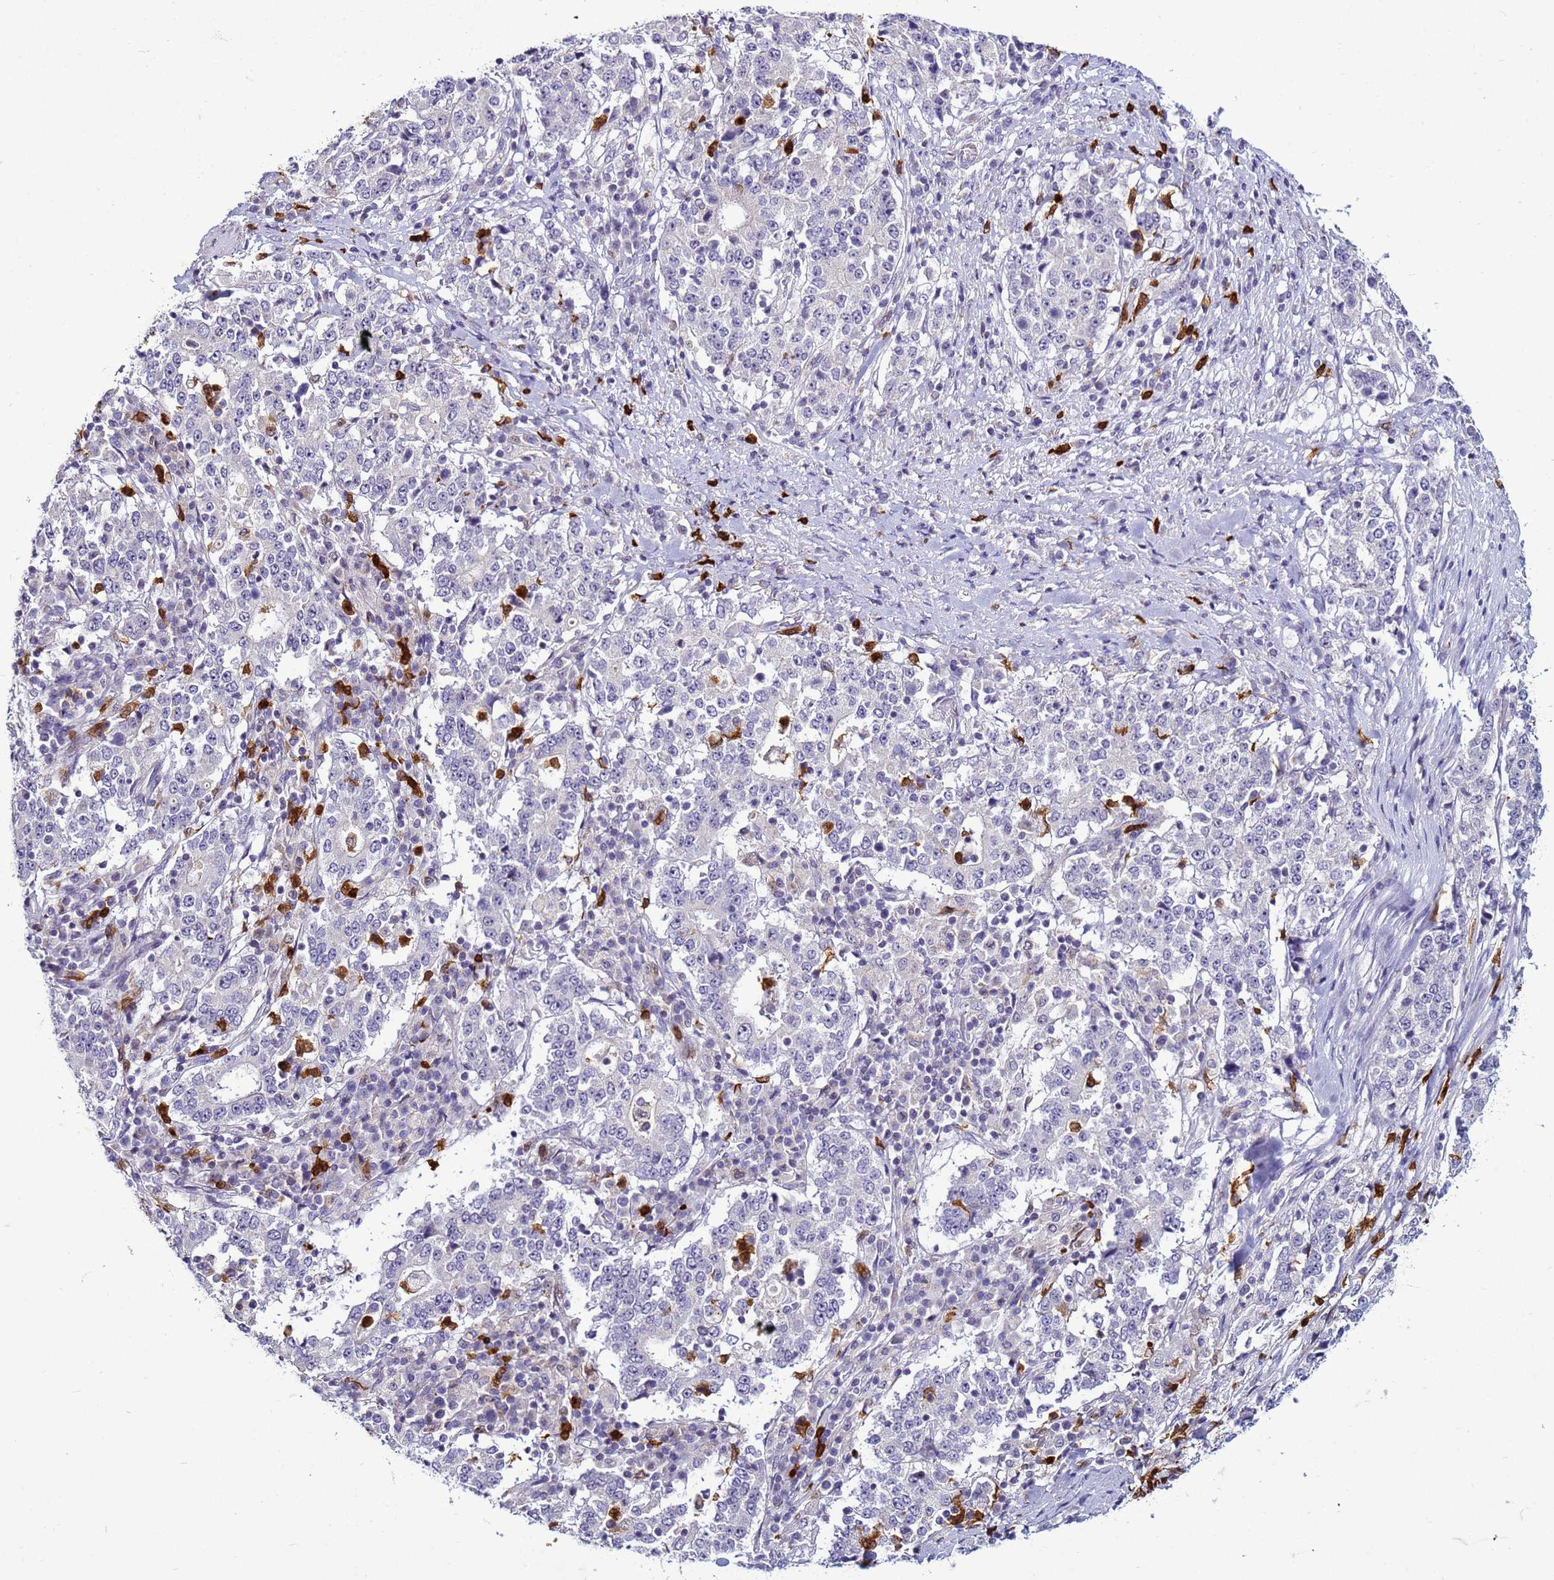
{"staining": {"intensity": "negative", "quantity": "none", "location": "none"}, "tissue": "stomach cancer", "cell_type": "Tumor cells", "image_type": "cancer", "snomed": [{"axis": "morphology", "description": "Adenocarcinoma, NOS"}, {"axis": "topography", "description": "Stomach"}], "caption": "Tumor cells are negative for brown protein staining in stomach cancer. The staining is performed using DAB brown chromogen with nuclei counter-stained in using hematoxylin.", "gene": "VPS4B", "patient": {"sex": "male", "age": 59}}